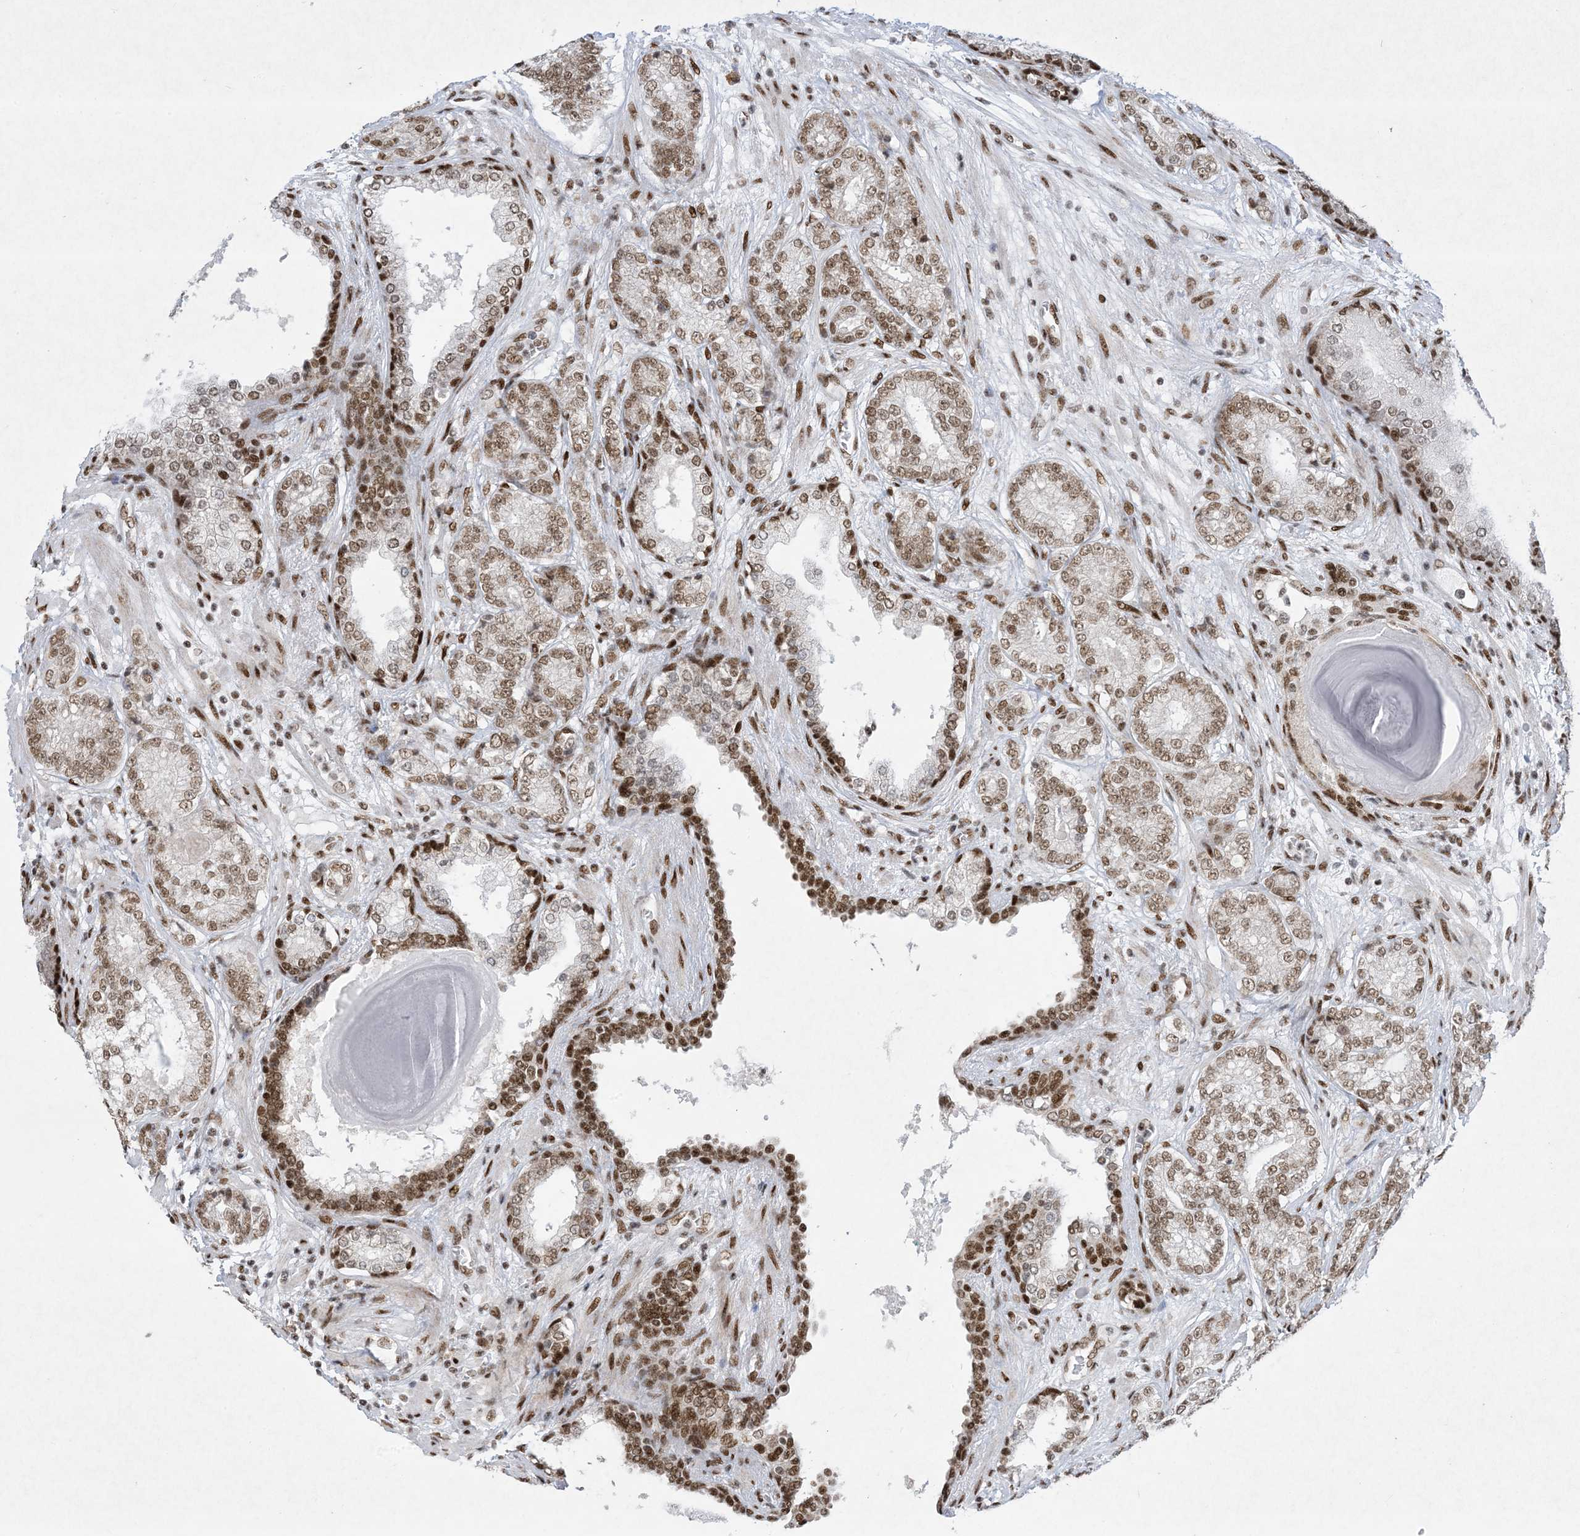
{"staining": {"intensity": "moderate", "quantity": ">75%", "location": "nuclear"}, "tissue": "prostate cancer", "cell_type": "Tumor cells", "image_type": "cancer", "snomed": [{"axis": "morphology", "description": "Adenocarcinoma, High grade"}, {"axis": "topography", "description": "Prostate"}], "caption": "High-power microscopy captured an immunohistochemistry (IHC) photomicrograph of prostate cancer, revealing moderate nuclear expression in approximately >75% of tumor cells.", "gene": "PKNOX2", "patient": {"sex": "male", "age": 61}}